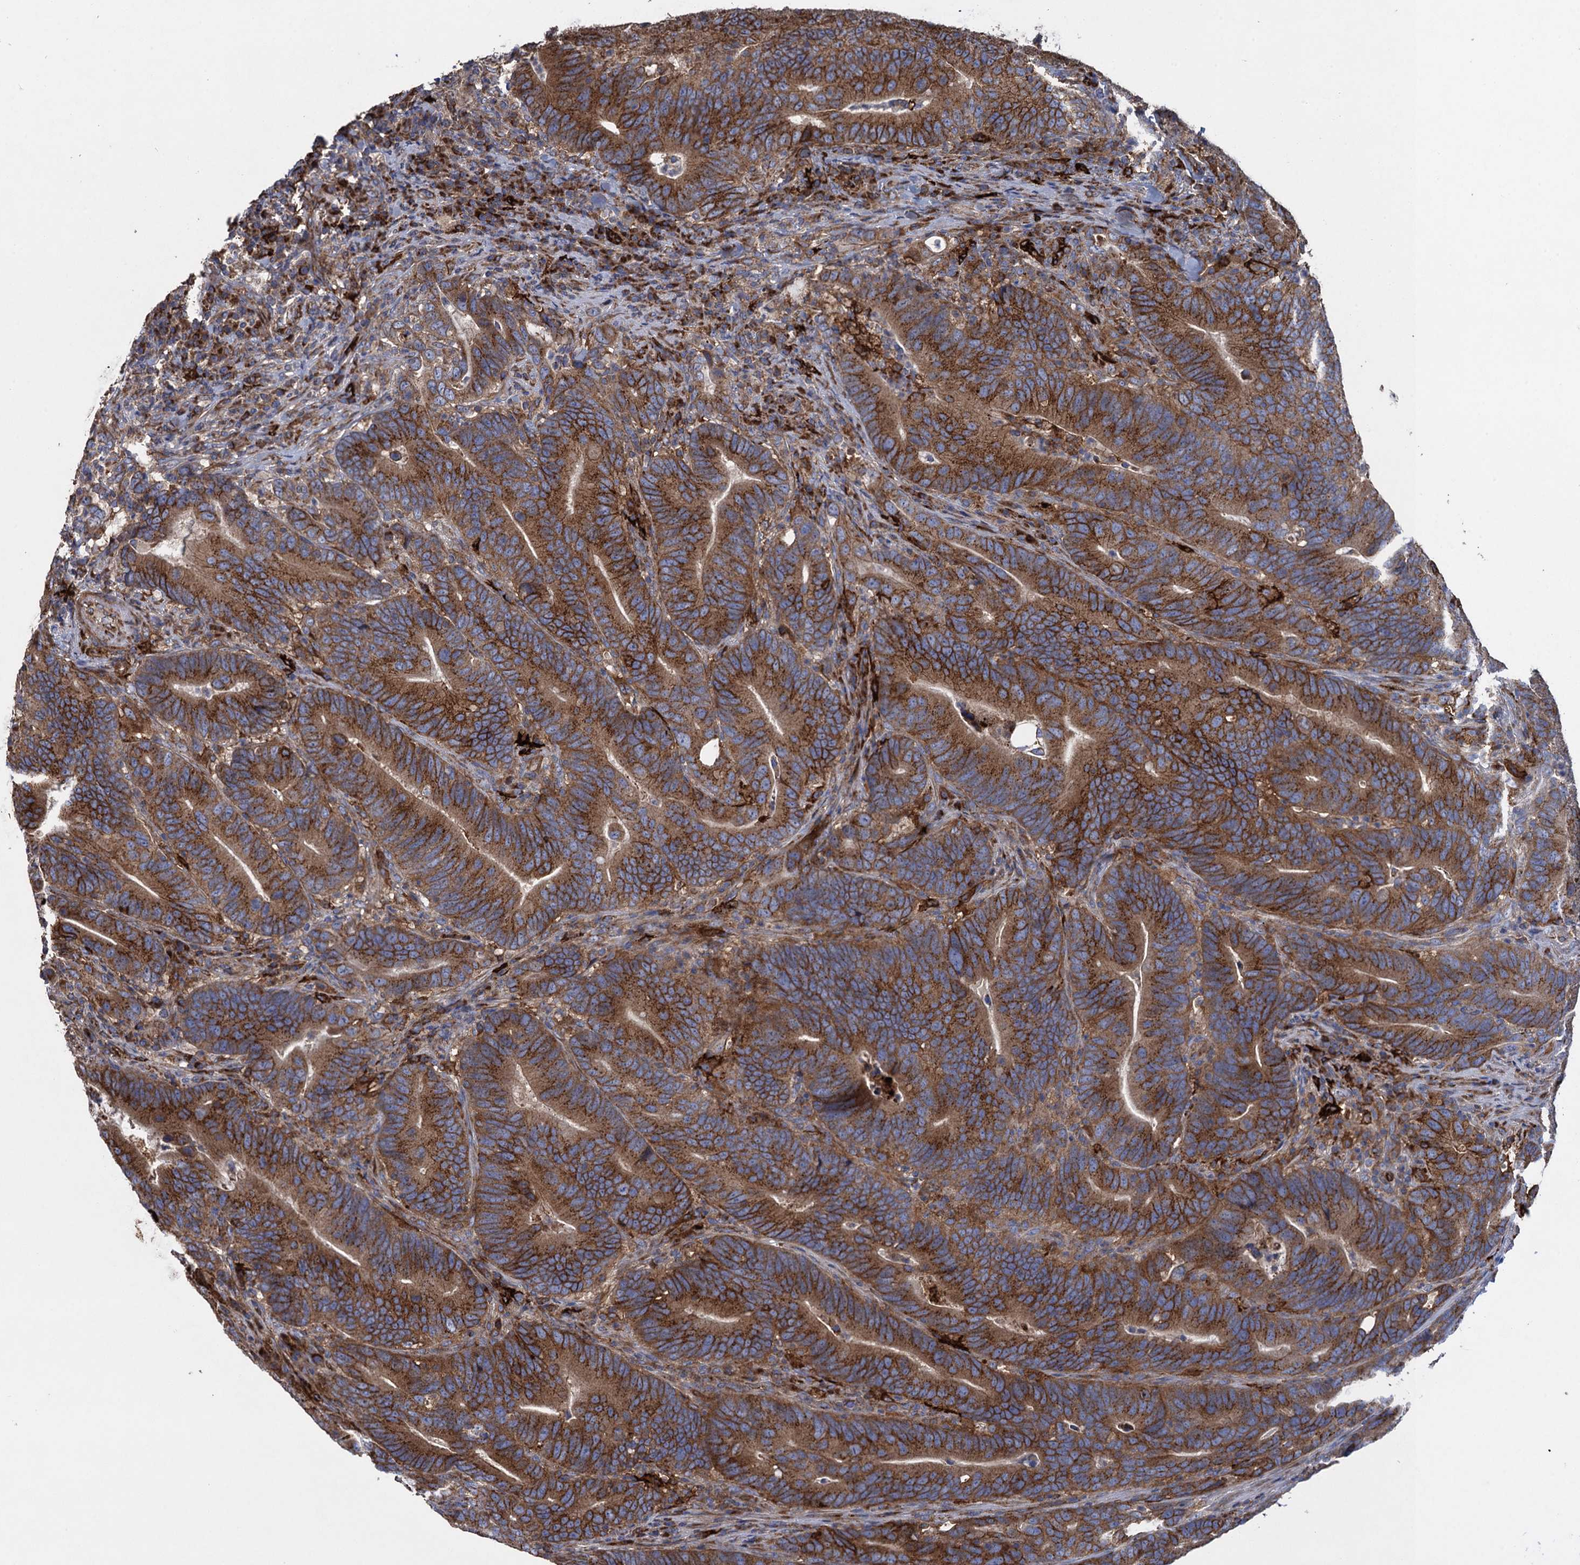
{"staining": {"intensity": "moderate", "quantity": ">75%", "location": "cytoplasmic/membranous"}, "tissue": "colorectal cancer", "cell_type": "Tumor cells", "image_type": "cancer", "snomed": [{"axis": "morphology", "description": "Adenocarcinoma, NOS"}, {"axis": "topography", "description": "Colon"}], "caption": "Human adenocarcinoma (colorectal) stained with a brown dye reveals moderate cytoplasmic/membranous positive positivity in approximately >75% of tumor cells.", "gene": "TXNDC11", "patient": {"sex": "female", "age": 66}}